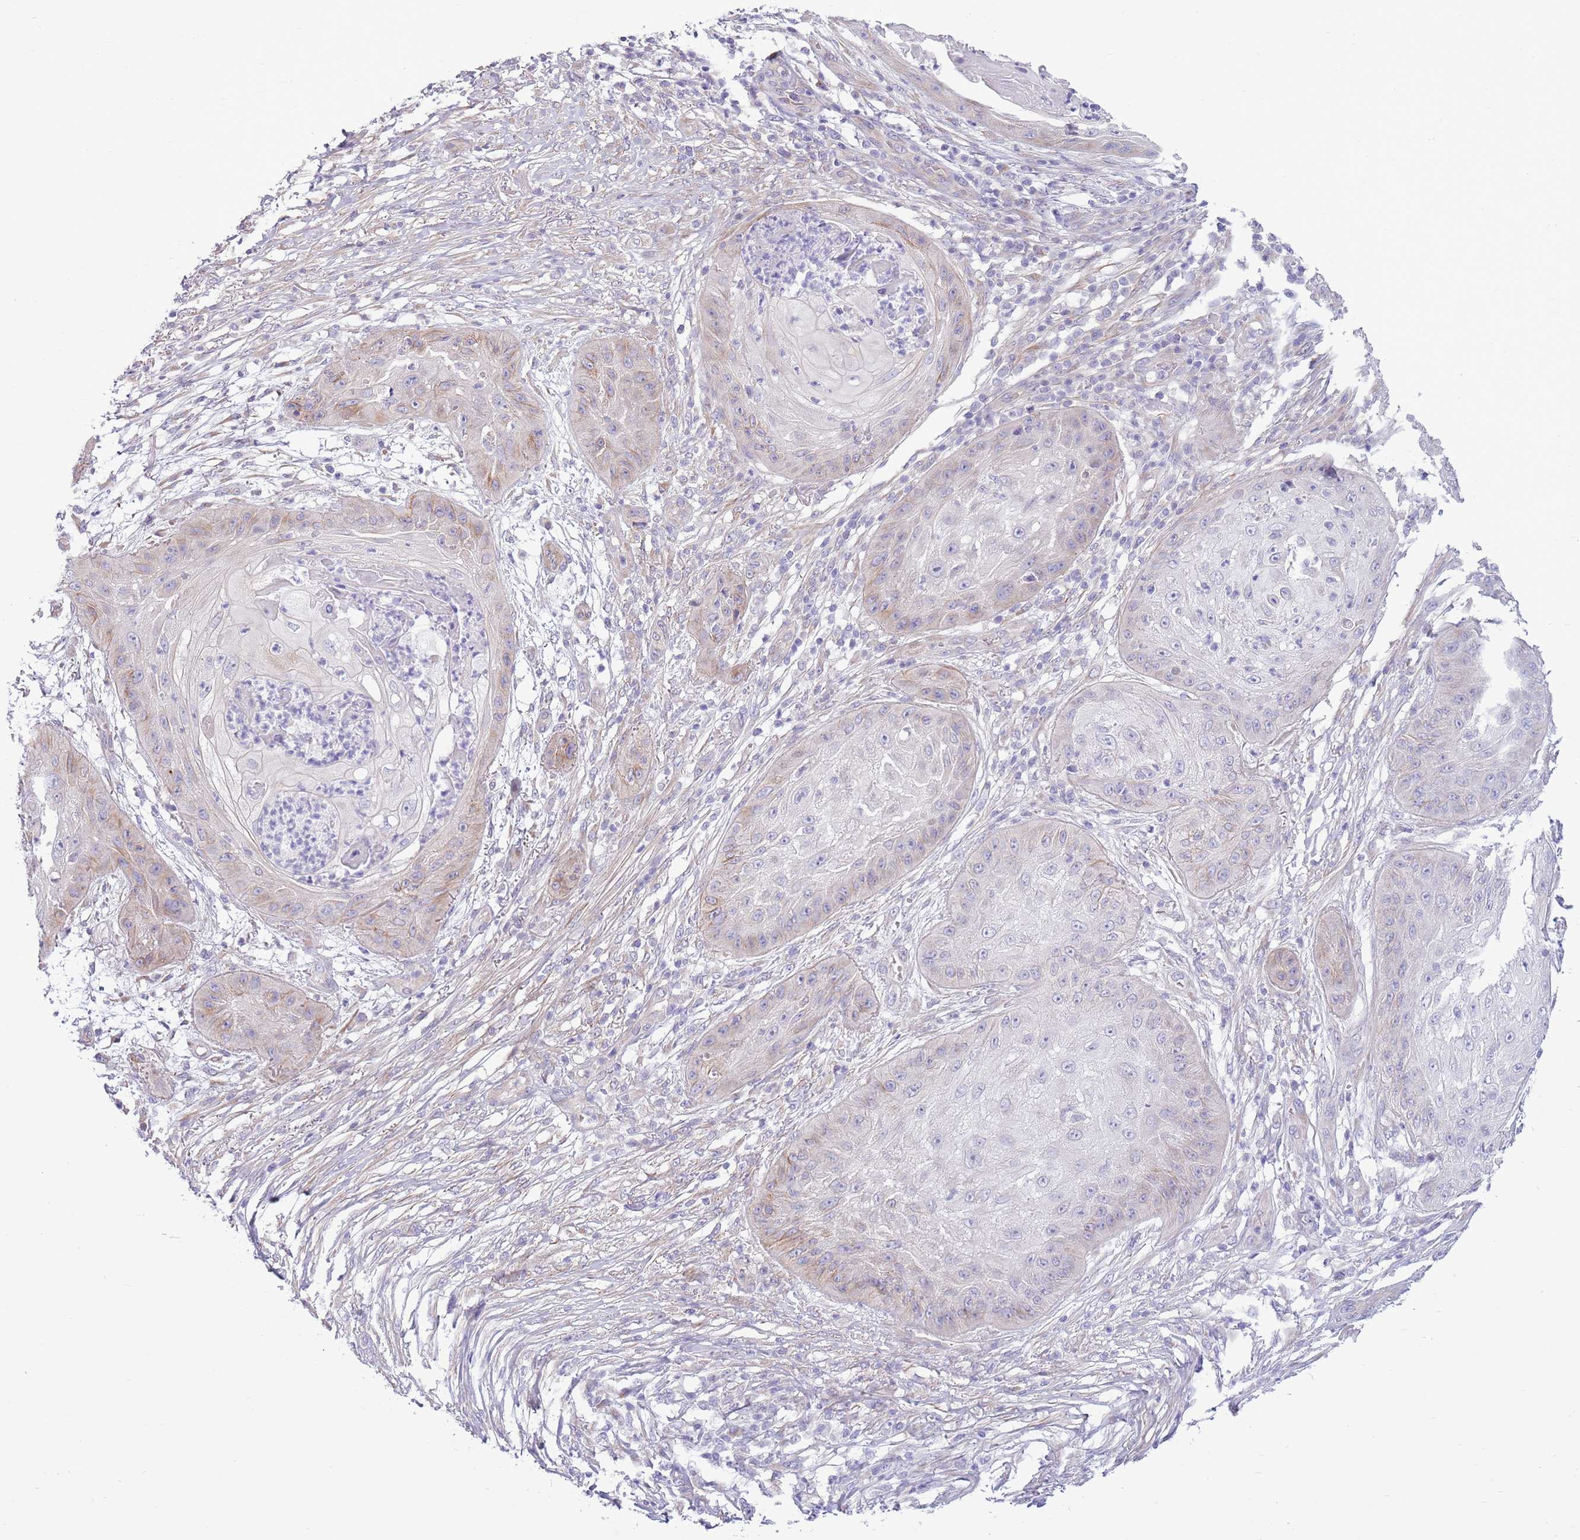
{"staining": {"intensity": "weak", "quantity": "<25%", "location": "cytoplasmic/membranous"}, "tissue": "skin cancer", "cell_type": "Tumor cells", "image_type": "cancer", "snomed": [{"axis": "morphology", "description": "Squamous cell carcinoma, NOS"}, {"axis": "topography", "description": "Skin"}], "caption": "IHC photomicrograph of neoplastic tissue: human skin squamous cell carcinoma stained with DAB (3,3'-diaminobenzidine) reveals no significant protein staining in tumor cells. (DAB IHC, high magnification).", "gene": "ZC4H2", "patient": {"sex": "male", "age": 70}}